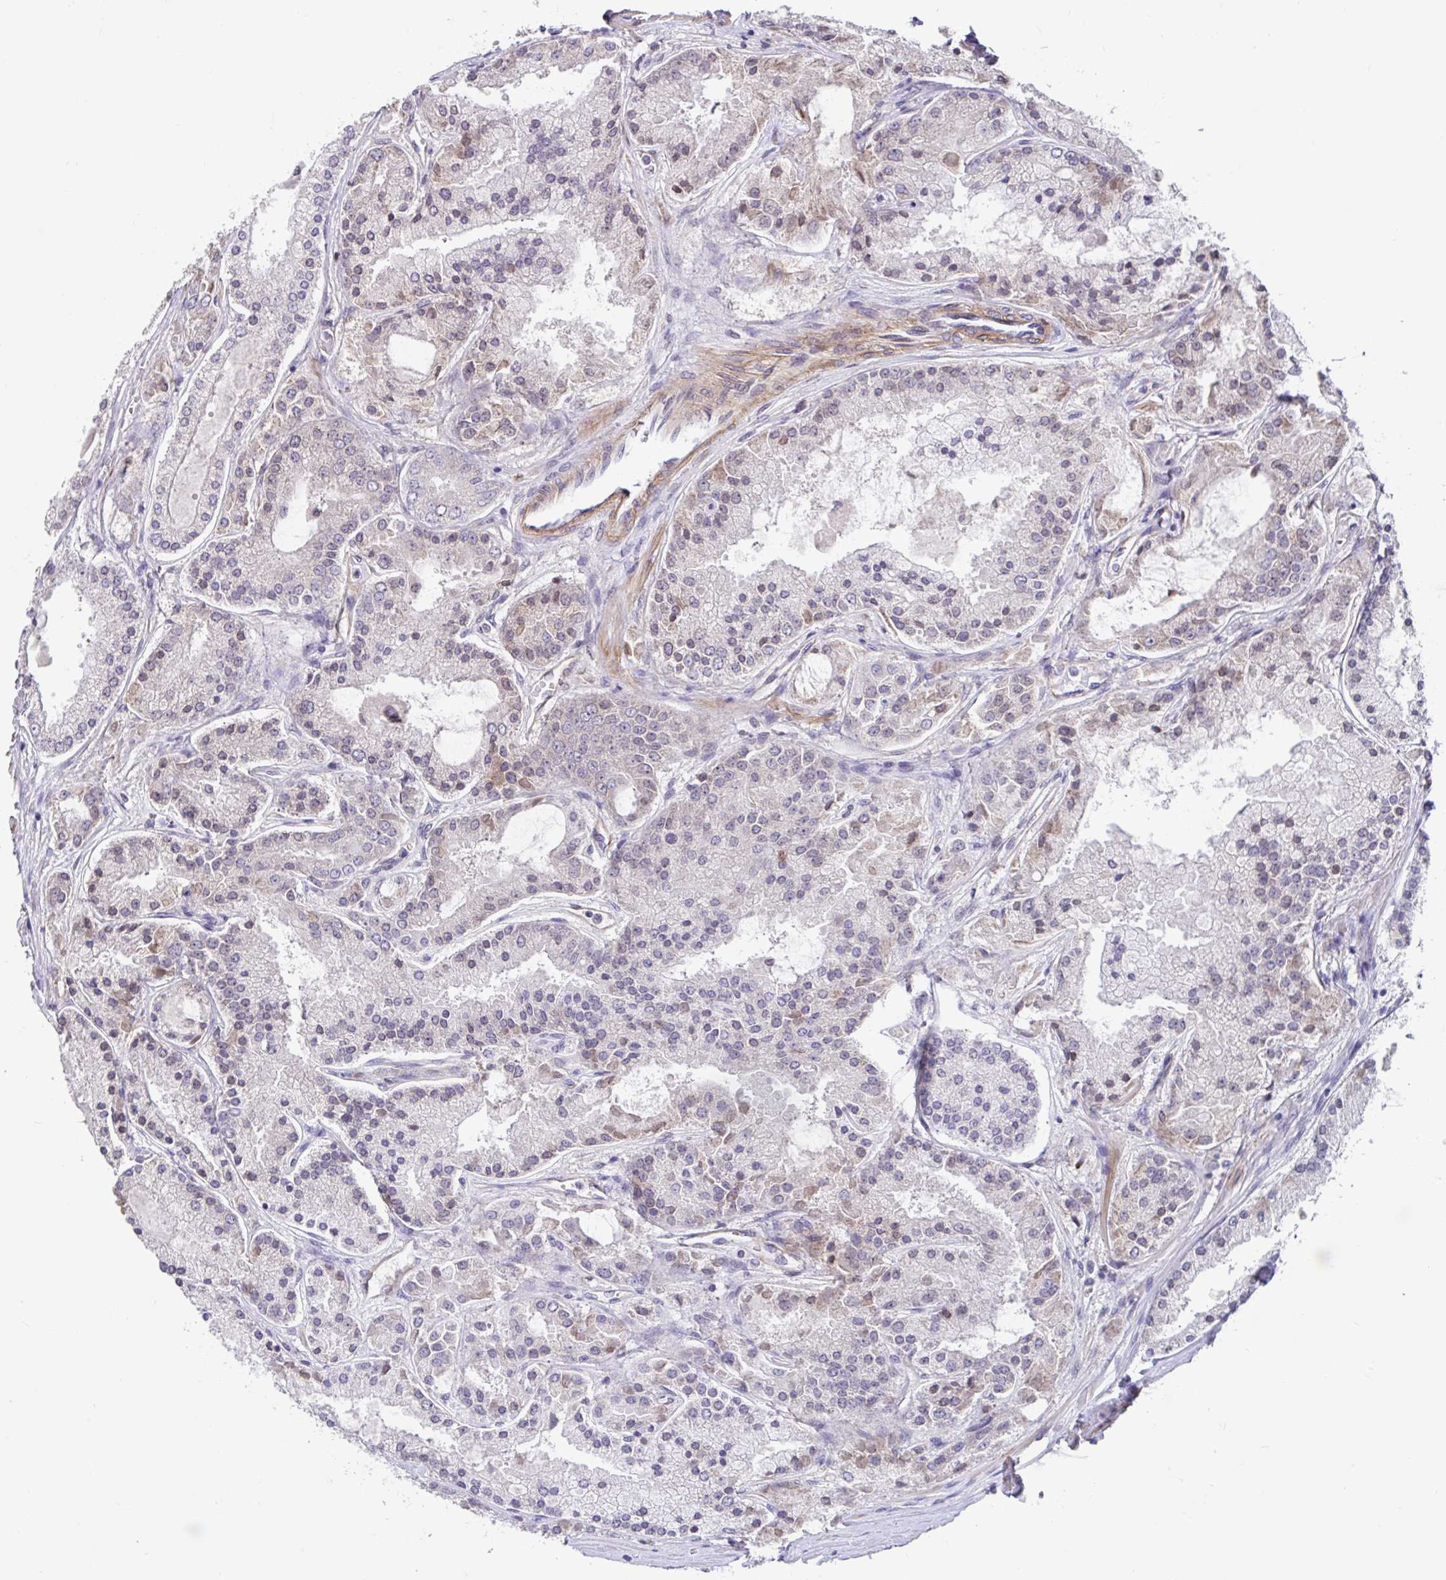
{"staining": {"intensity": "weak", "quantity": "25%-75%", "location": "cytoplasmic/membranous"}, "tissue": "prostate cancer", "cell_type": "Tumor cells", "image_type": "cancer", "snomed": [{"axis": "morphology", "description": "Adenocarcinoma, High grade"}, {"axis": "topography", "description": "Prostate"}], "caption": "DAB (3,3'-diaminobenzidine) immunohistochemical staining of prostate cancer reveals weak cytoplasmic/membranous protein staining in about 25%-75% of tumor cells.", "gene": "NT5C1B", "patient": {"sex": "male", "age": 67}}